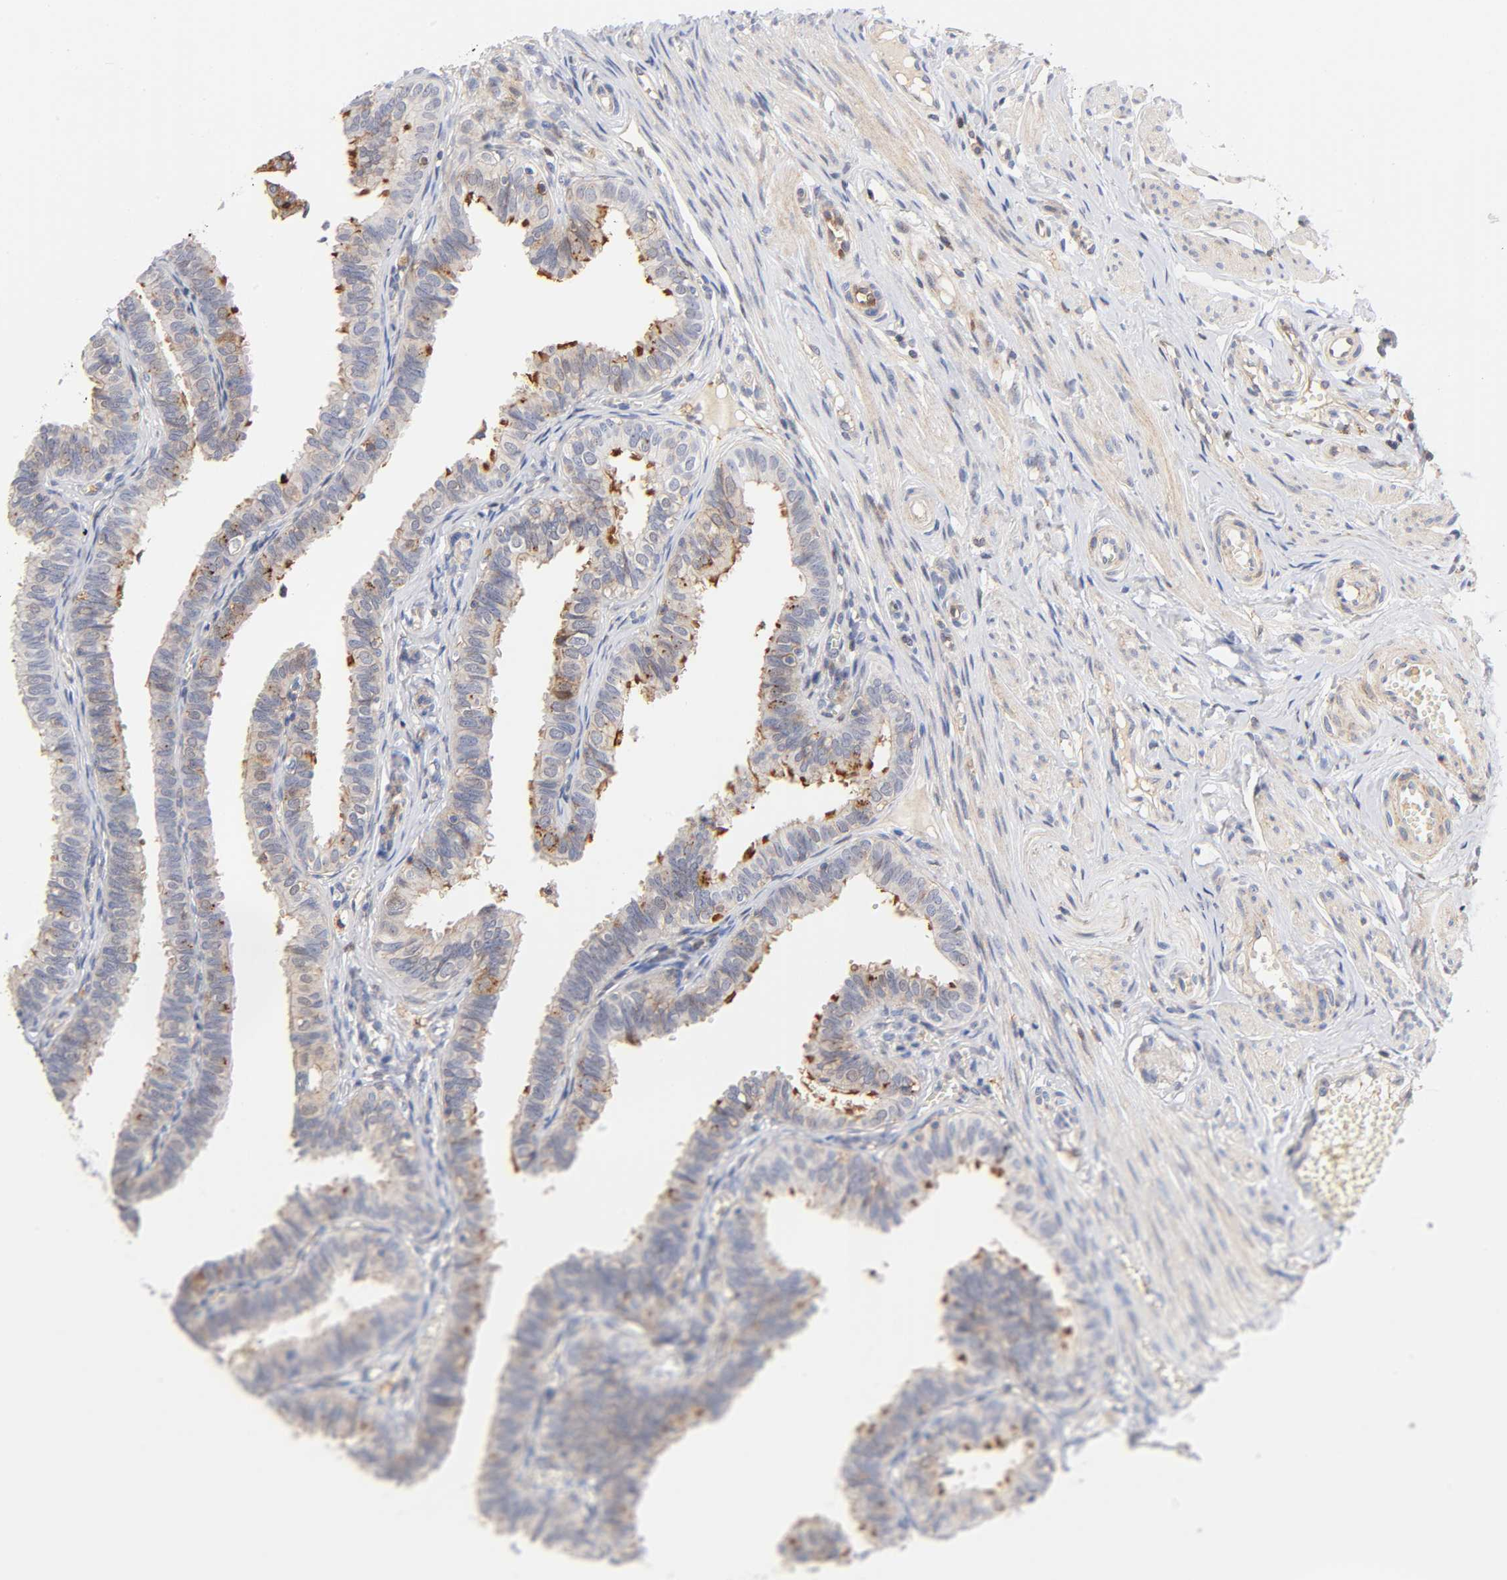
{"staining": {"intensity": "moderate", "quantity": "25%-75%", "location": "cytoplasmic/membranous,nuclear"}, "tissue": "fallopian tube", "cell_type": "Glandular cells", "image_type": "normal", "snomed": [{"axis": "morphology", "description": "Normal tissue, NOS"}, {"axis": "topography", "description": "Fallopian tube"}], "caption": "Protein expression analysis of normal human fallopian tube reveals moderate cytoplasmic/membranous,nuclear positivity in about 25%-75% of glandular cells. (DAB (3,3'-diaminobenzidine) IHC with brightfield microscopy, high magnification).", "gene": "ANXA7", "patient": {"sex": "female", "age": 46}}